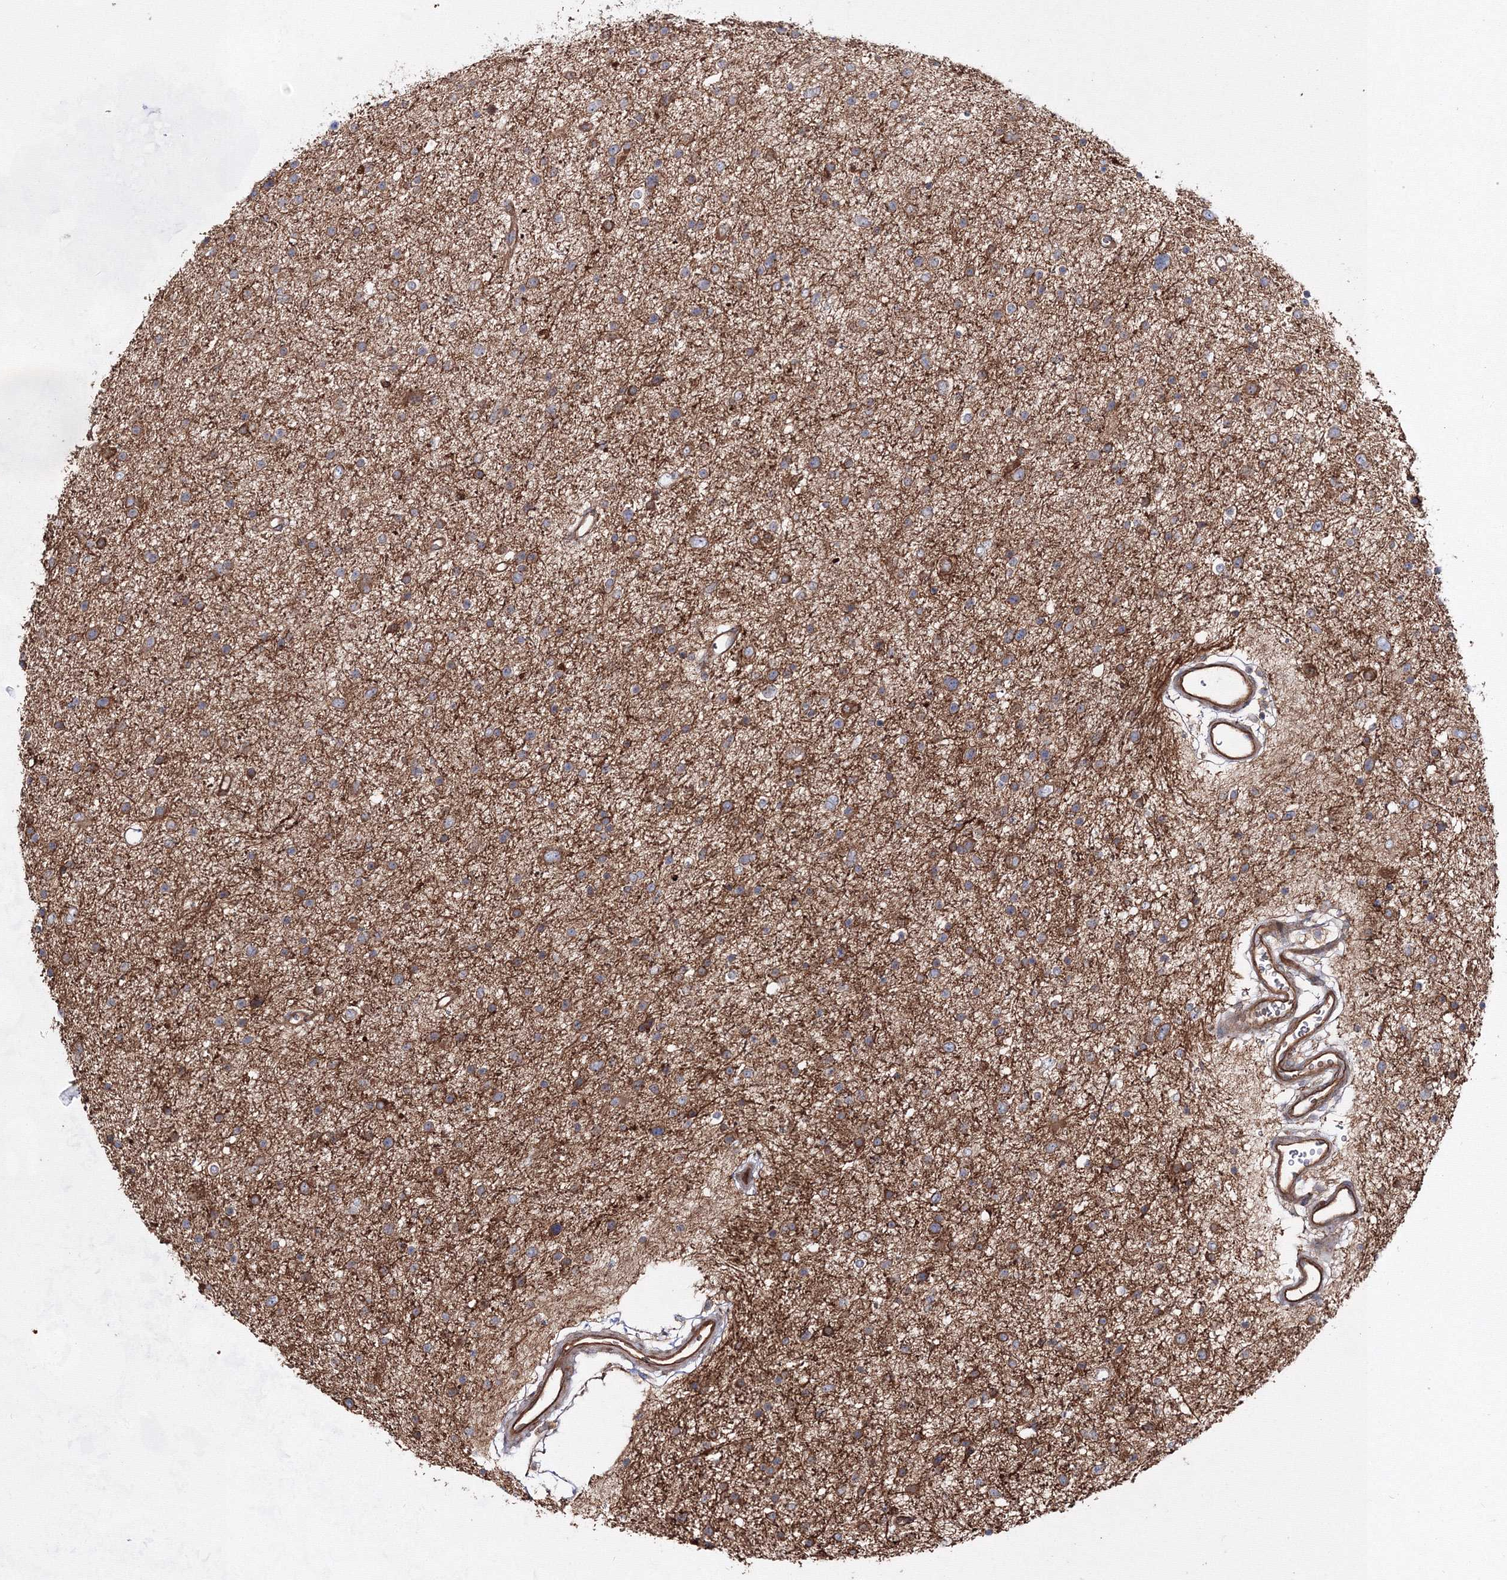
{"staining": {"intensity": "moderate", "quantity": ">75%", "location": "cytoplasmic/membranous"}, "tissue": "glioma", "cell_type": "Tumor cells", "image_type": "cancer", "snomed": [{"axis": "morphology", "description": "Glioma, malignant, Low grade"}, {"axis": "topography", "description": "Brain"}], "caption": "IHC micrograph of low-grade glioma (malignant) stained for a protein (brown), which reveals medium levels of moderate cytoplasmic/membranous staining in approximately >75% of tumor cells.", "gene": "EXOC6", "patient": {"sex": "female", "age": 37}}